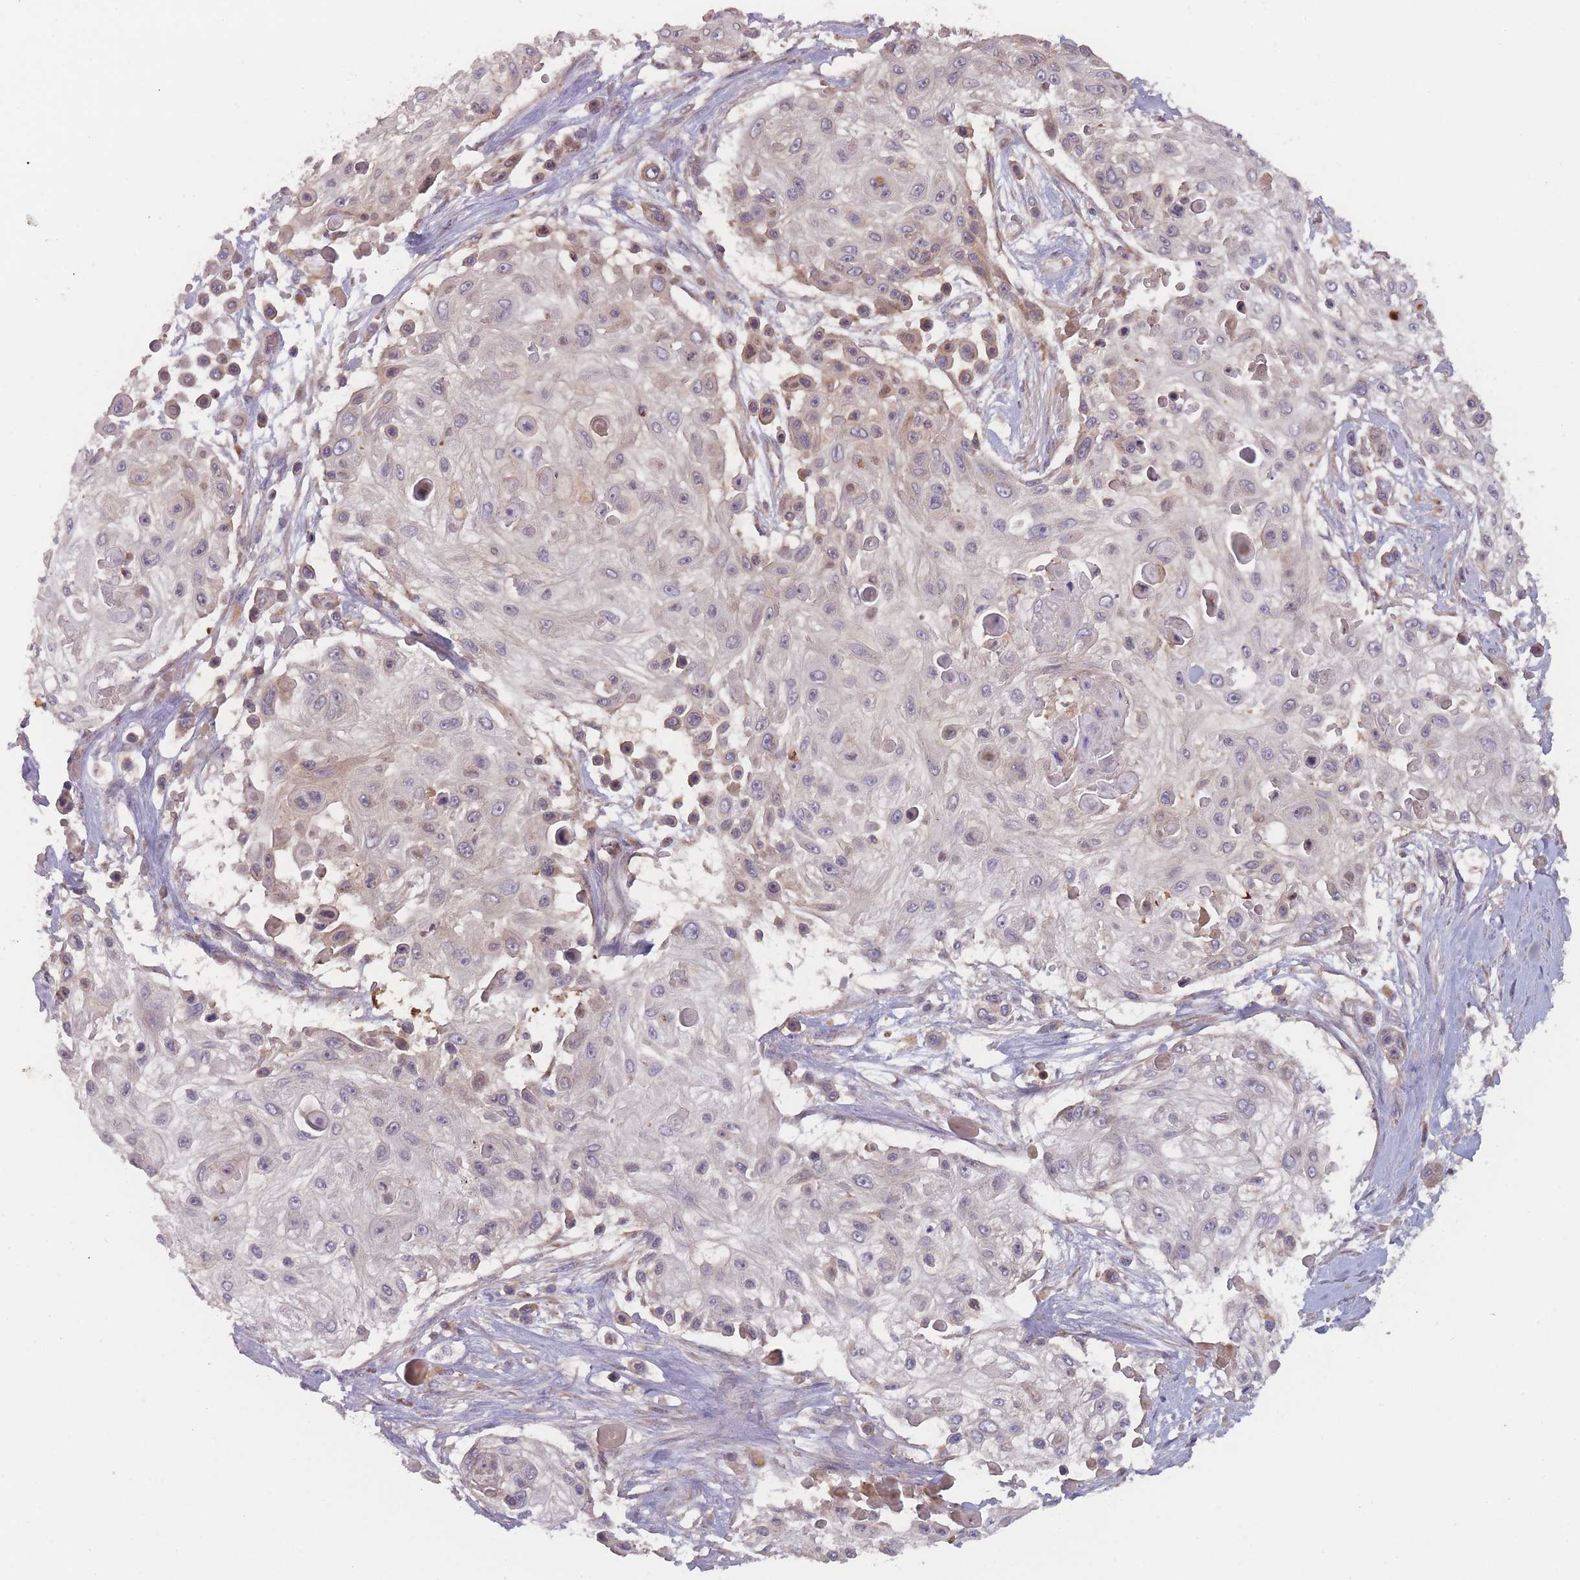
{"staining": {"intensity": "weak", "quantity": "25%-75%", "location": "cytoplasmic/membranous"}, "tissue": "skin cancer", "cell_type": "Tumor cells", "image_type": "cancer", "snomed": [{"axis": "morphology", "description": "Squamous cell carcinoma, NOS"}, {"axis": "topography", "description": "Skin"}], "caption": "Protein expression analysis of human skin cancer (squamous cell carcinoma) reveals weak cytoplasmic/membranous positivity in about 25%-75% of tumor cells.", "gene": "ATP5MG", "patient": {"sex": "male", "age": 67}}